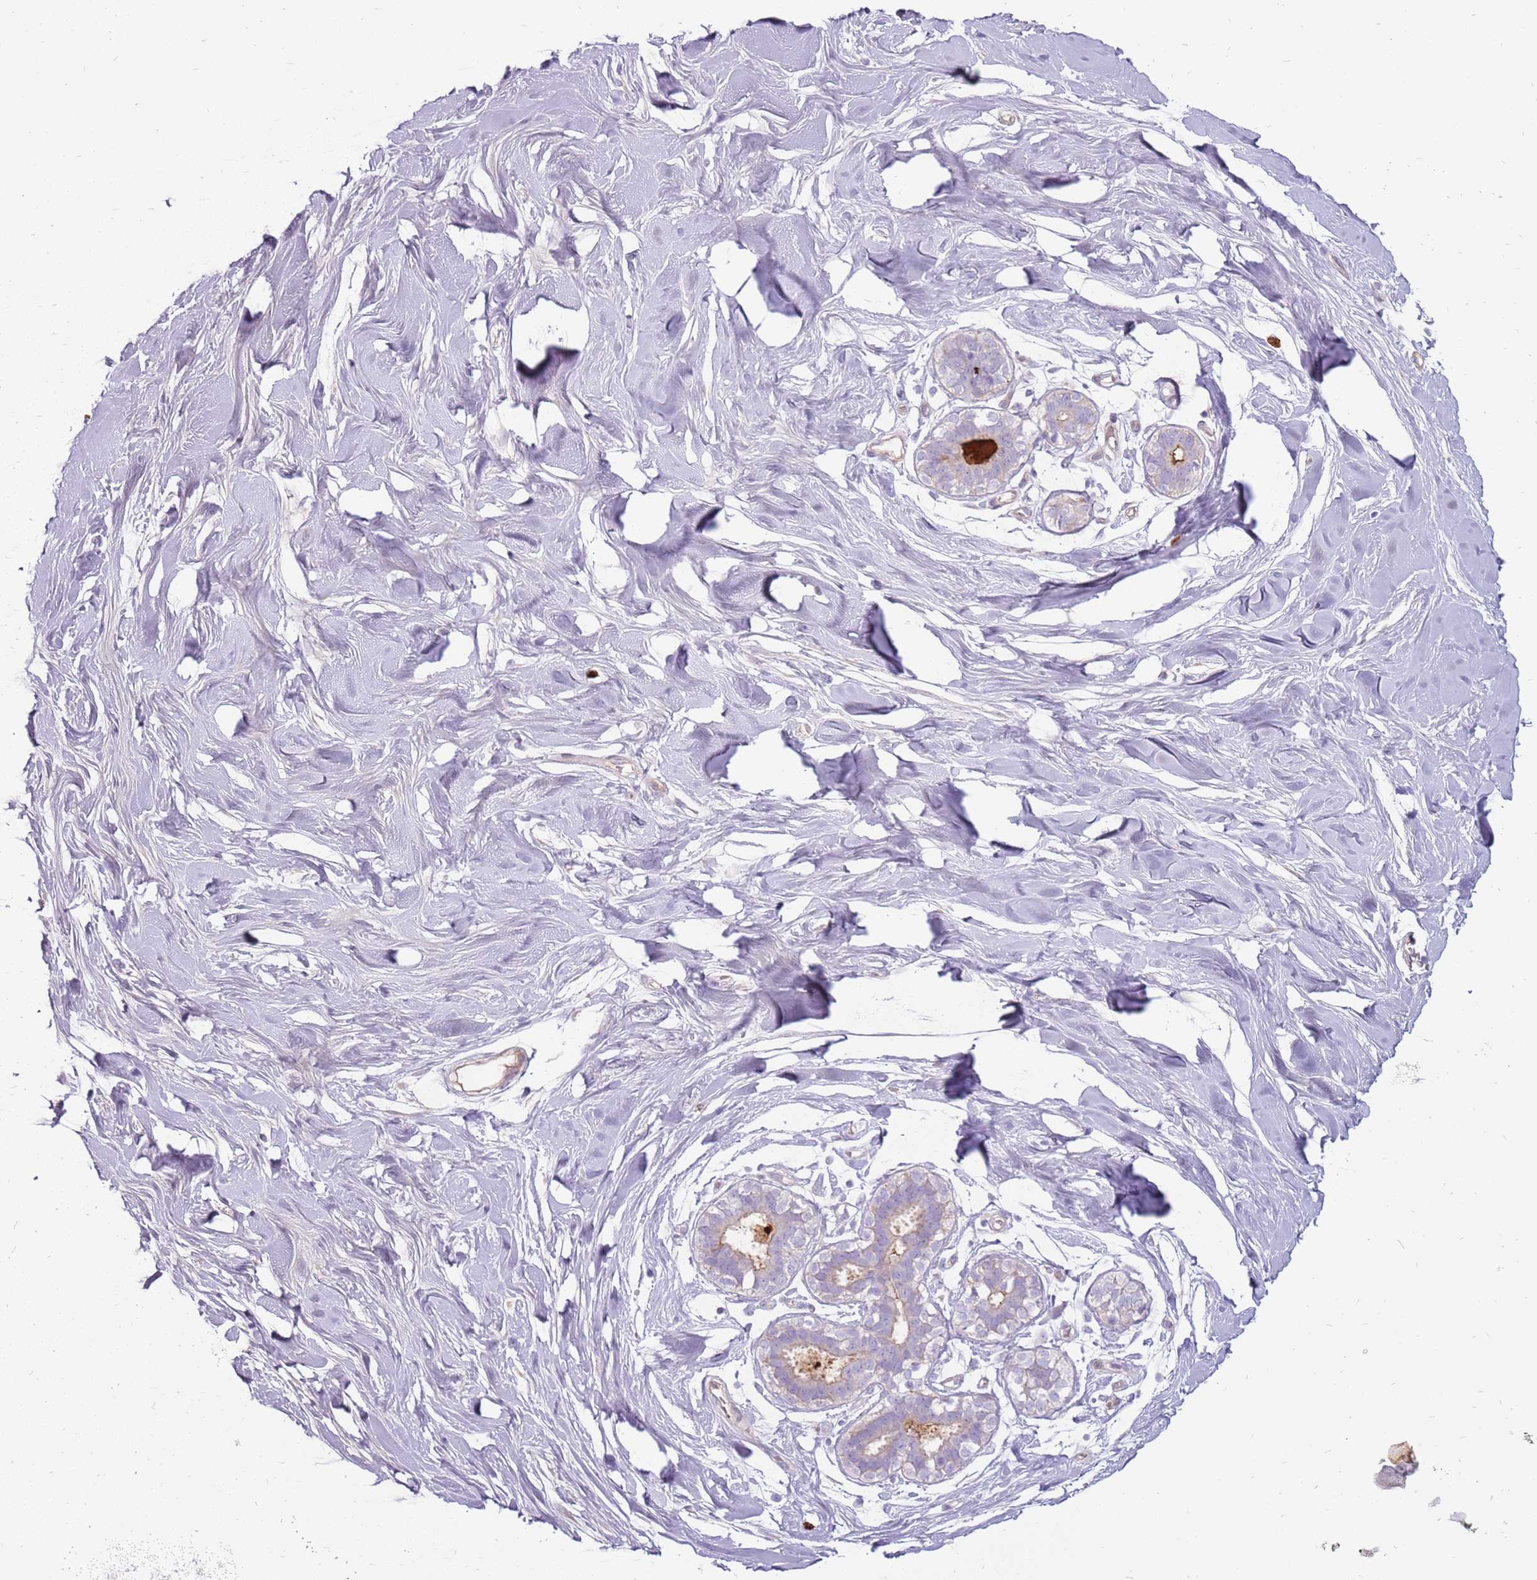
{"staining": {"intensity": "negative", "quantity": "none", "location": "none"}, "tissue": "adipose tissue", "cell_type": "Adipocytes", "image_type": "normal", "snomed": [{"axis": "morphology", "description": "Normal tissue, NOS"}, {"axis": "topography", "description": "Breast"}], "caption": "Adipose tissue was stained to show a protein in brown. There is no significant staining in adipocytes. (DAB immunohistochemistry visualized using brightfield microscopy, high magnification).", "gene": "MCUB", "patient": {"sex": "female", "age": 26}}